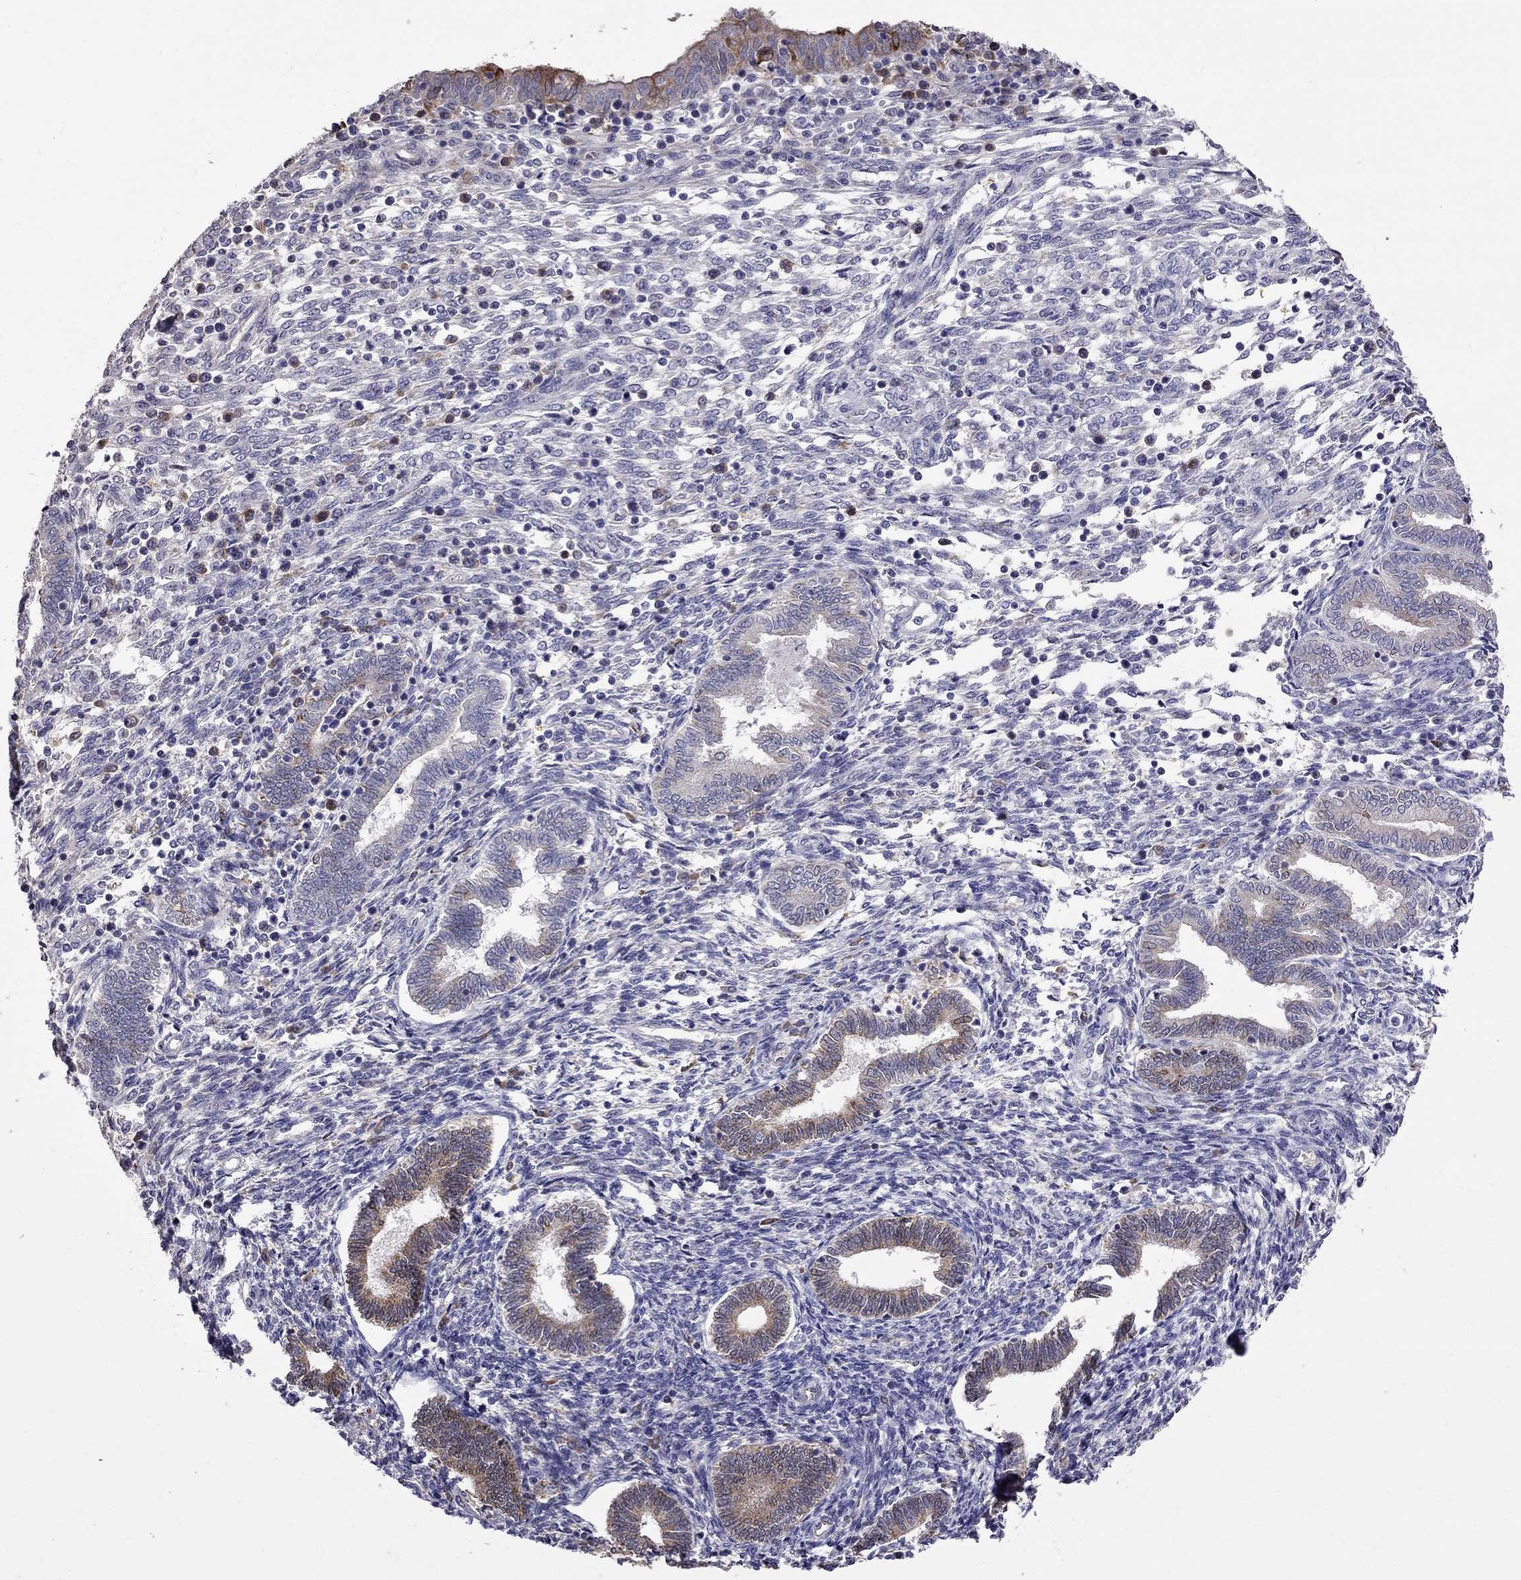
{"staining": {"intensity": "negative", "quantity": "none", "location": "none"}, "tissue": "endometrium", "cell_type": "Cells in endometrial stroma", "image_type": "normal", "snomed": [{"axis": "morphology", "description": "Normal tissue, NOS"}, {"axis": "topography", "description": "Endometrium"}], "caption": "Histopathology image shows no protein positivity in cells in endometrial stroma of normal endometrium. (Immunohistochemistry, brightfield microscopy, high magnification).", "gene": "ADAM28", "patient": {"sex": "female", "age": 42}}